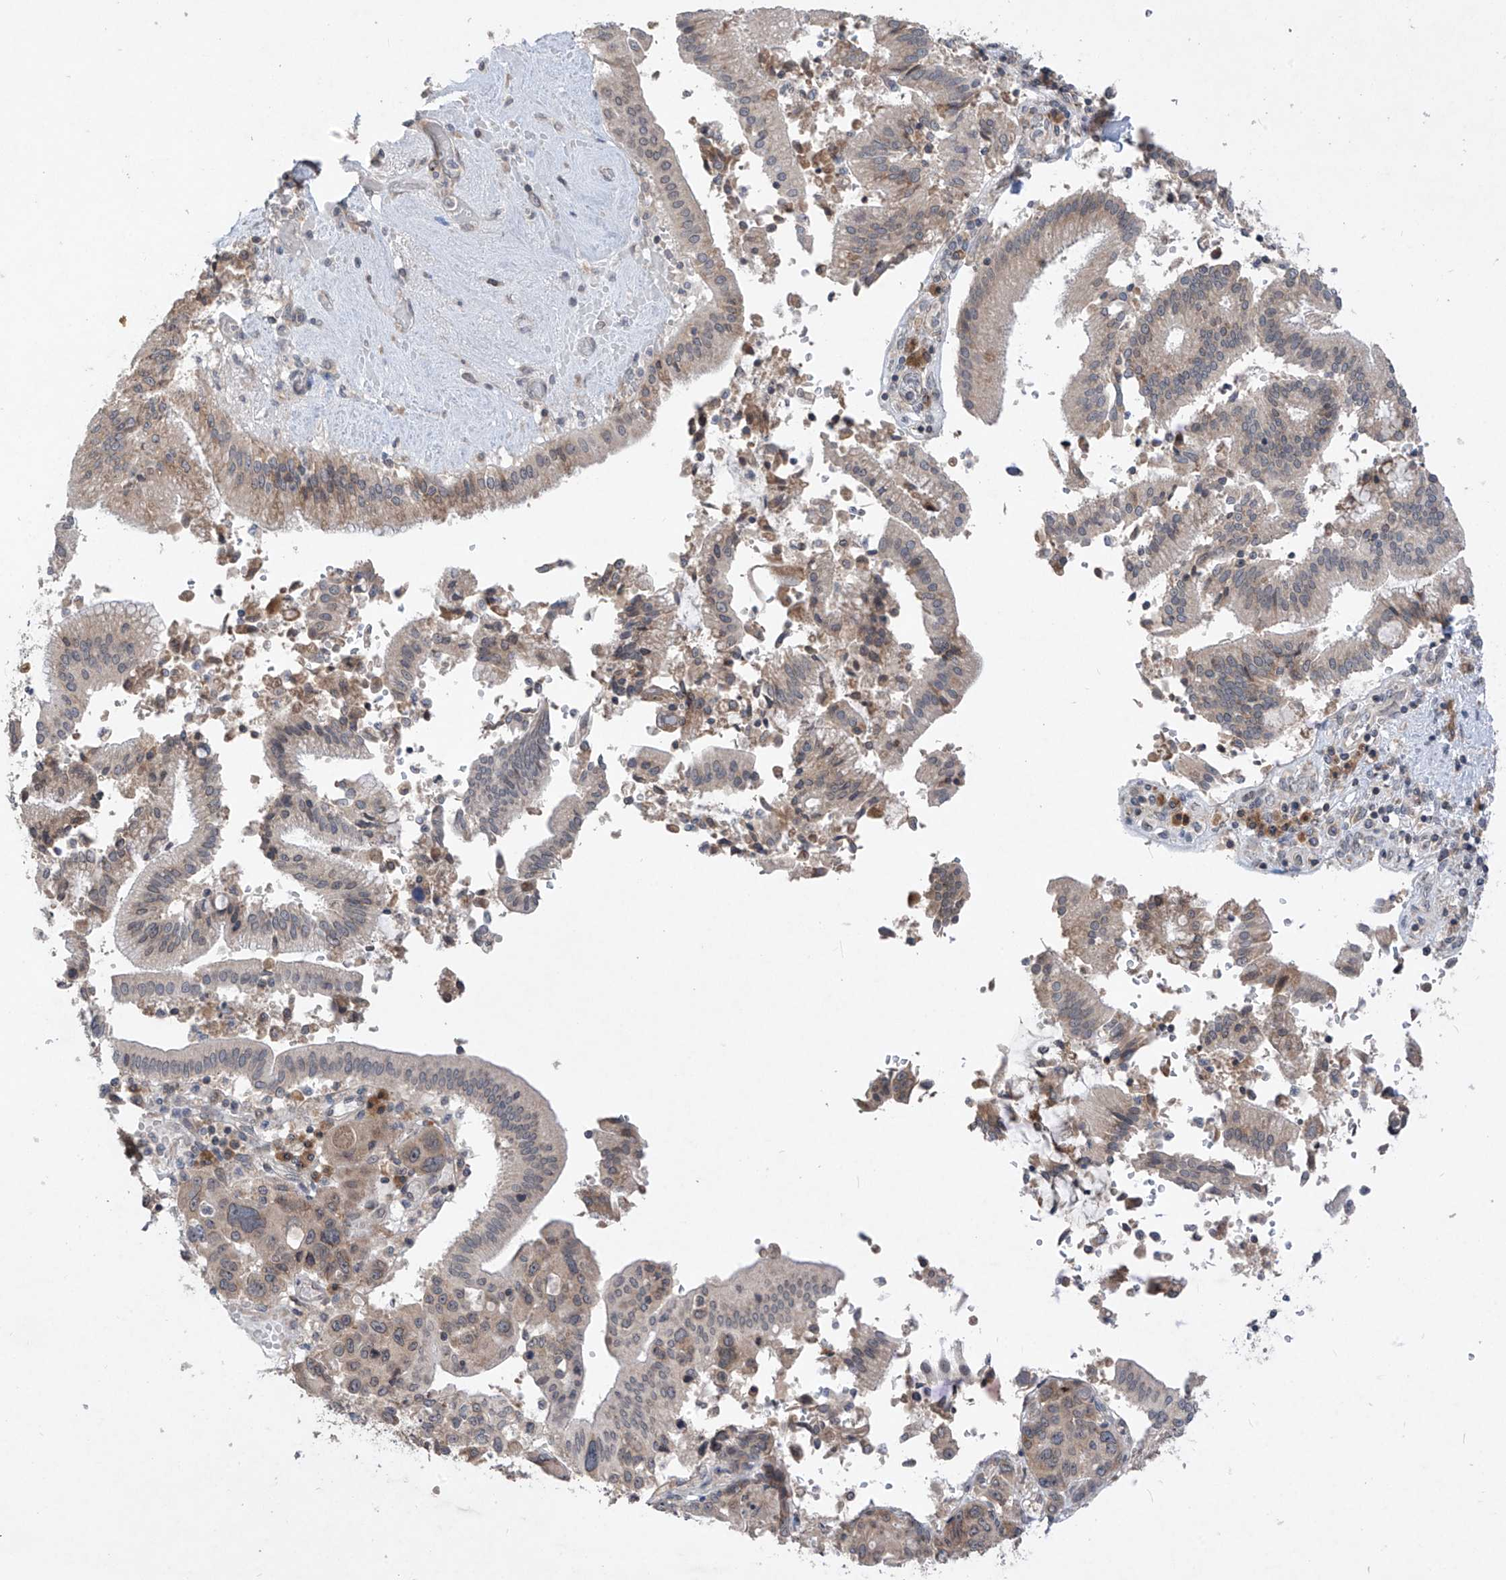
{"staining": {"intensity": "weak", "quantity": "<25%", "location": "cytoplasmic/membranous"}, "tissue": "pancreatic cancer", "cell_type": "Tumor cells", "image_type": "cancer", "snomed": [{"axis": "morphology", "description": "Adenocarcinoma, NOS"}, {"axis": "topography", "description": "Pancreas"}], "caption": "Protein analysis of adenocarcinoma (pancreatic) exhibits no significant positivity in tumor cells.", "gene": "RPL34", "patient": {"sex": "male", "age": 46}}